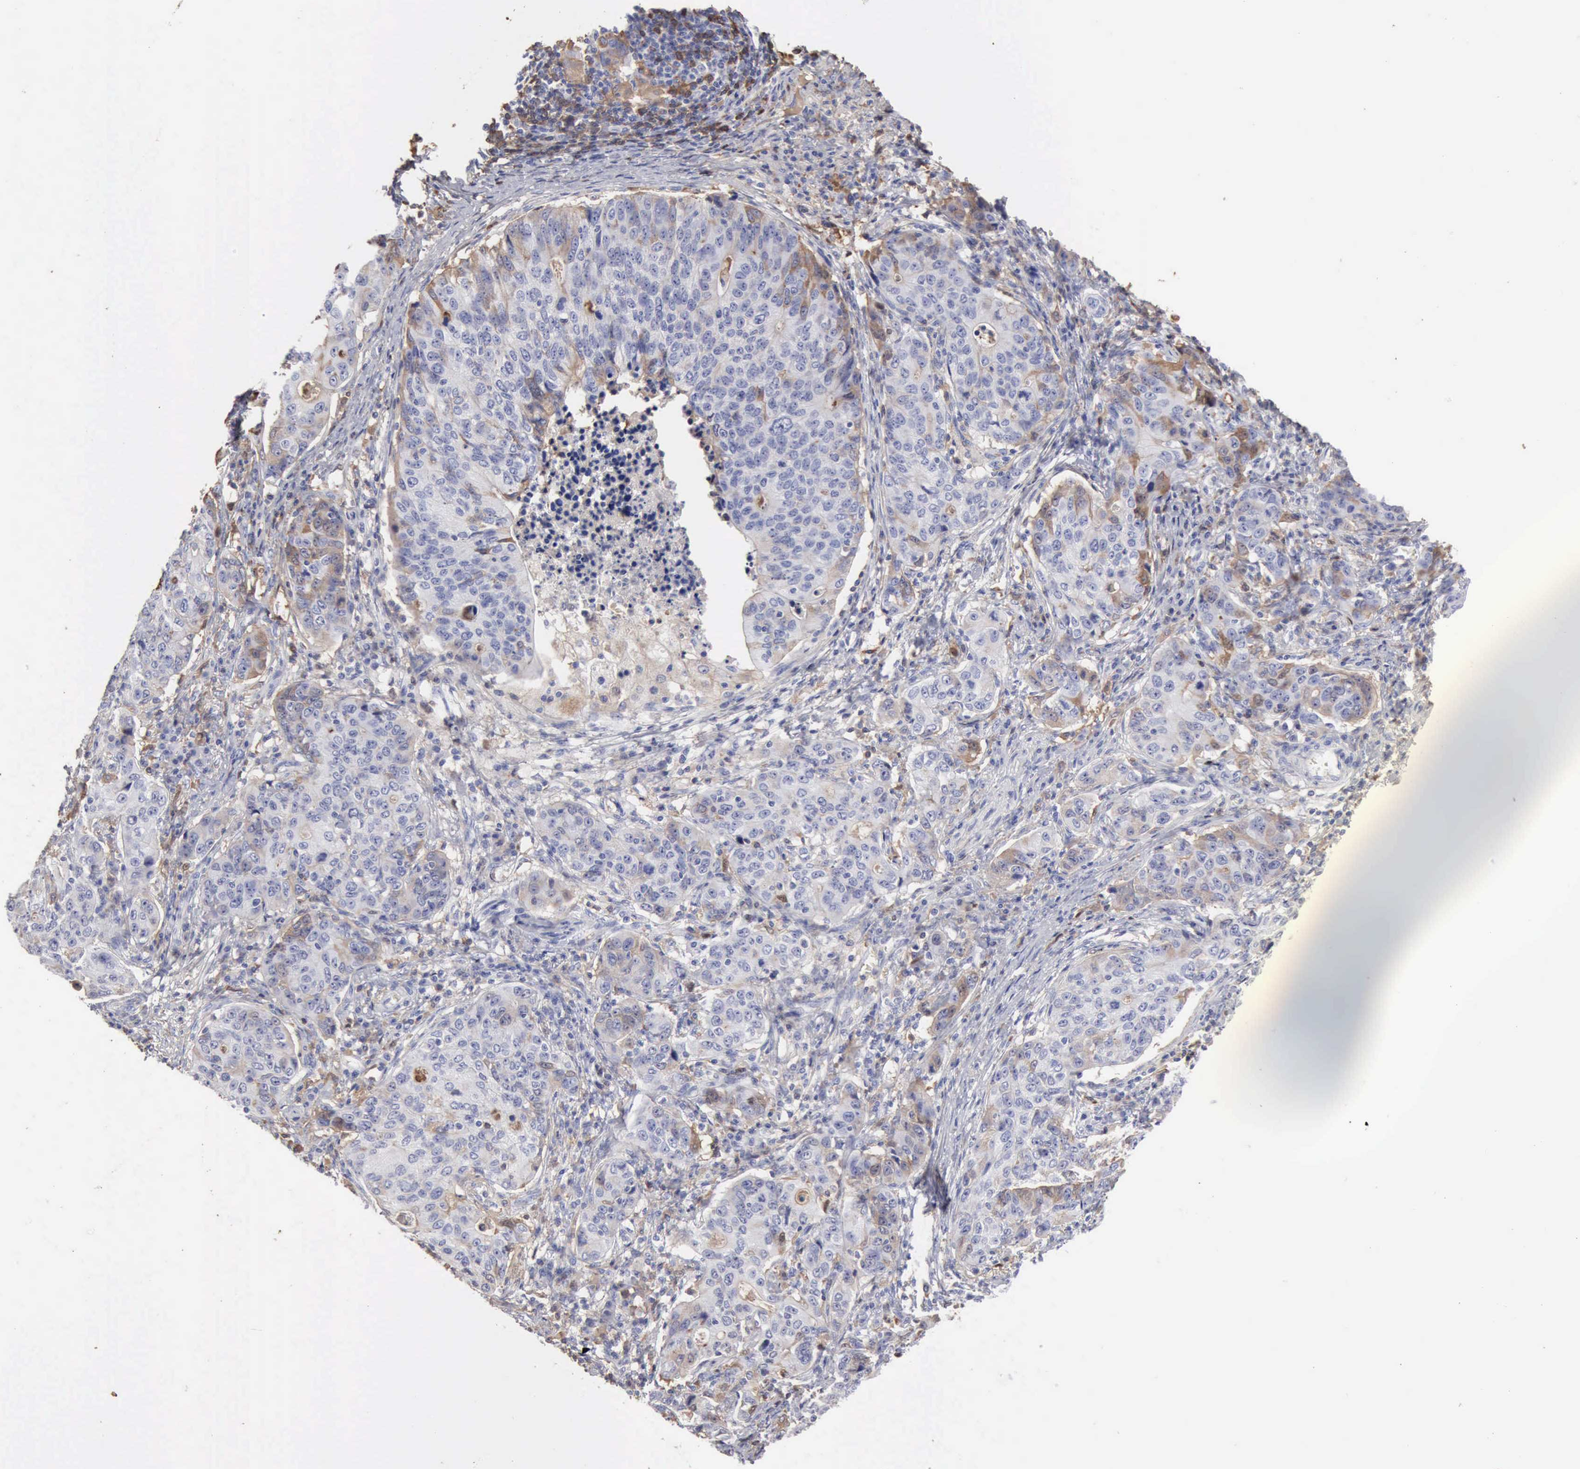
{"staining": {"intensity": "weak", "quantity": "<25%", "location": "cytoplasmic/membranous"}, "tissue": "stomach cancer", "cell_type": "Tumor cells", "image_type": "cancer", "snomed": [{"axis": "morphology", "description": "Adenocarcinoma, NOS"}, {"axis": "topography", "description": "Esophagus"}, {"axis": "topography", "description": "Stomach"}], "caption": "IHC histopathology image of stomach cancer stained for a protein (brown), which shows no staining in tumor cells. Nuclei are stained in blue.", "gene": "SERPINA1", "patient": {"sex": "male", "age": 74}}